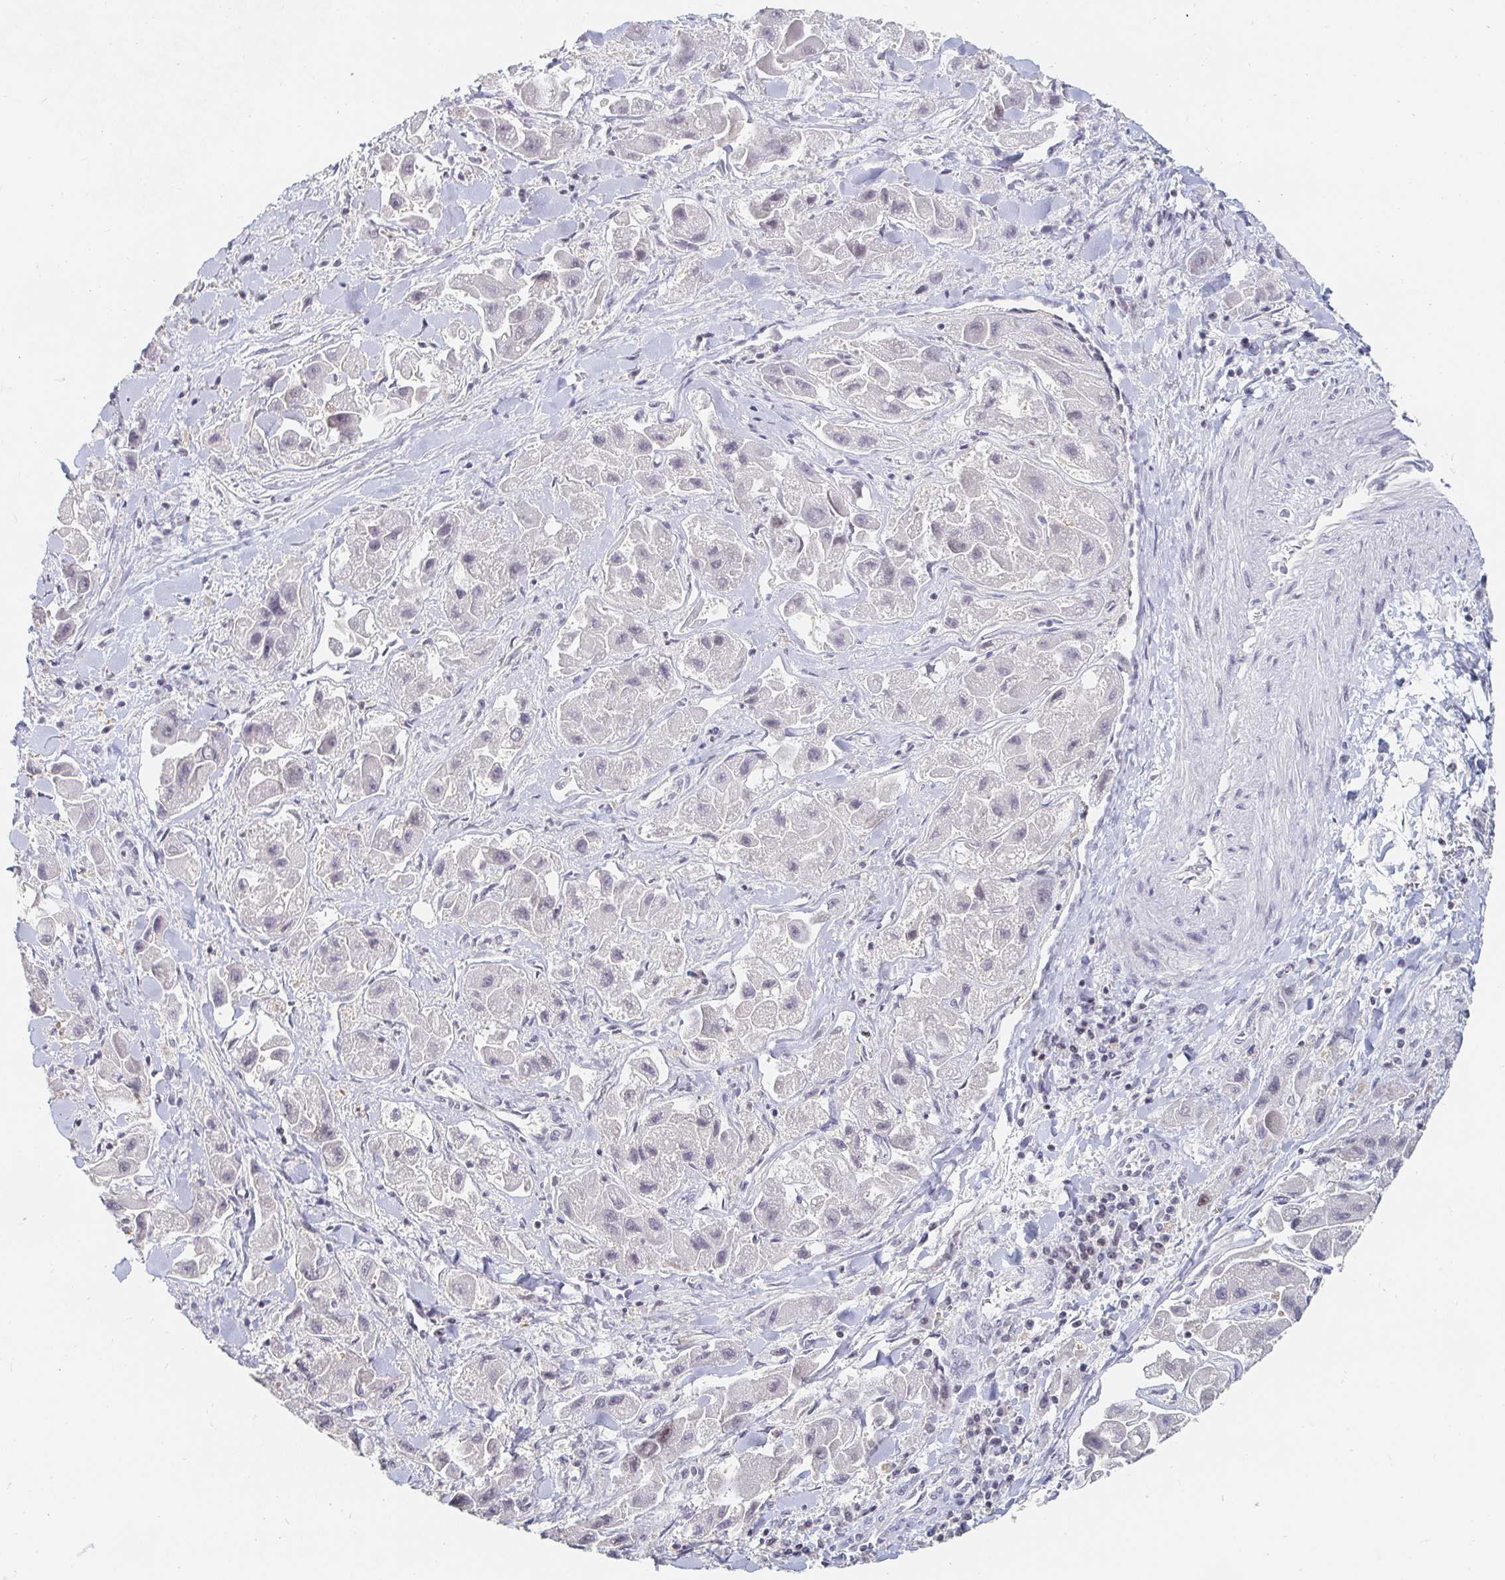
{"staining": {"intensity": "negative", "quantity": "none", "location": "none"}, "tissue": "liver cancer", "cell_type": "Tumor cells", "image_type": "cancer", "snomed": [{"axis": "morphology", "description": "Carcinoma, Hepatocellular, NOS"}, {"axis": "topography", "description": "Liver"}], "caption": "Human liver cancer (hepatocellular carcinoma) stained for a protein using immunohistochemistry displays no staining in tumor cells.", "gene": "NME9", "patient": {"sex": "male", "age": 24}}